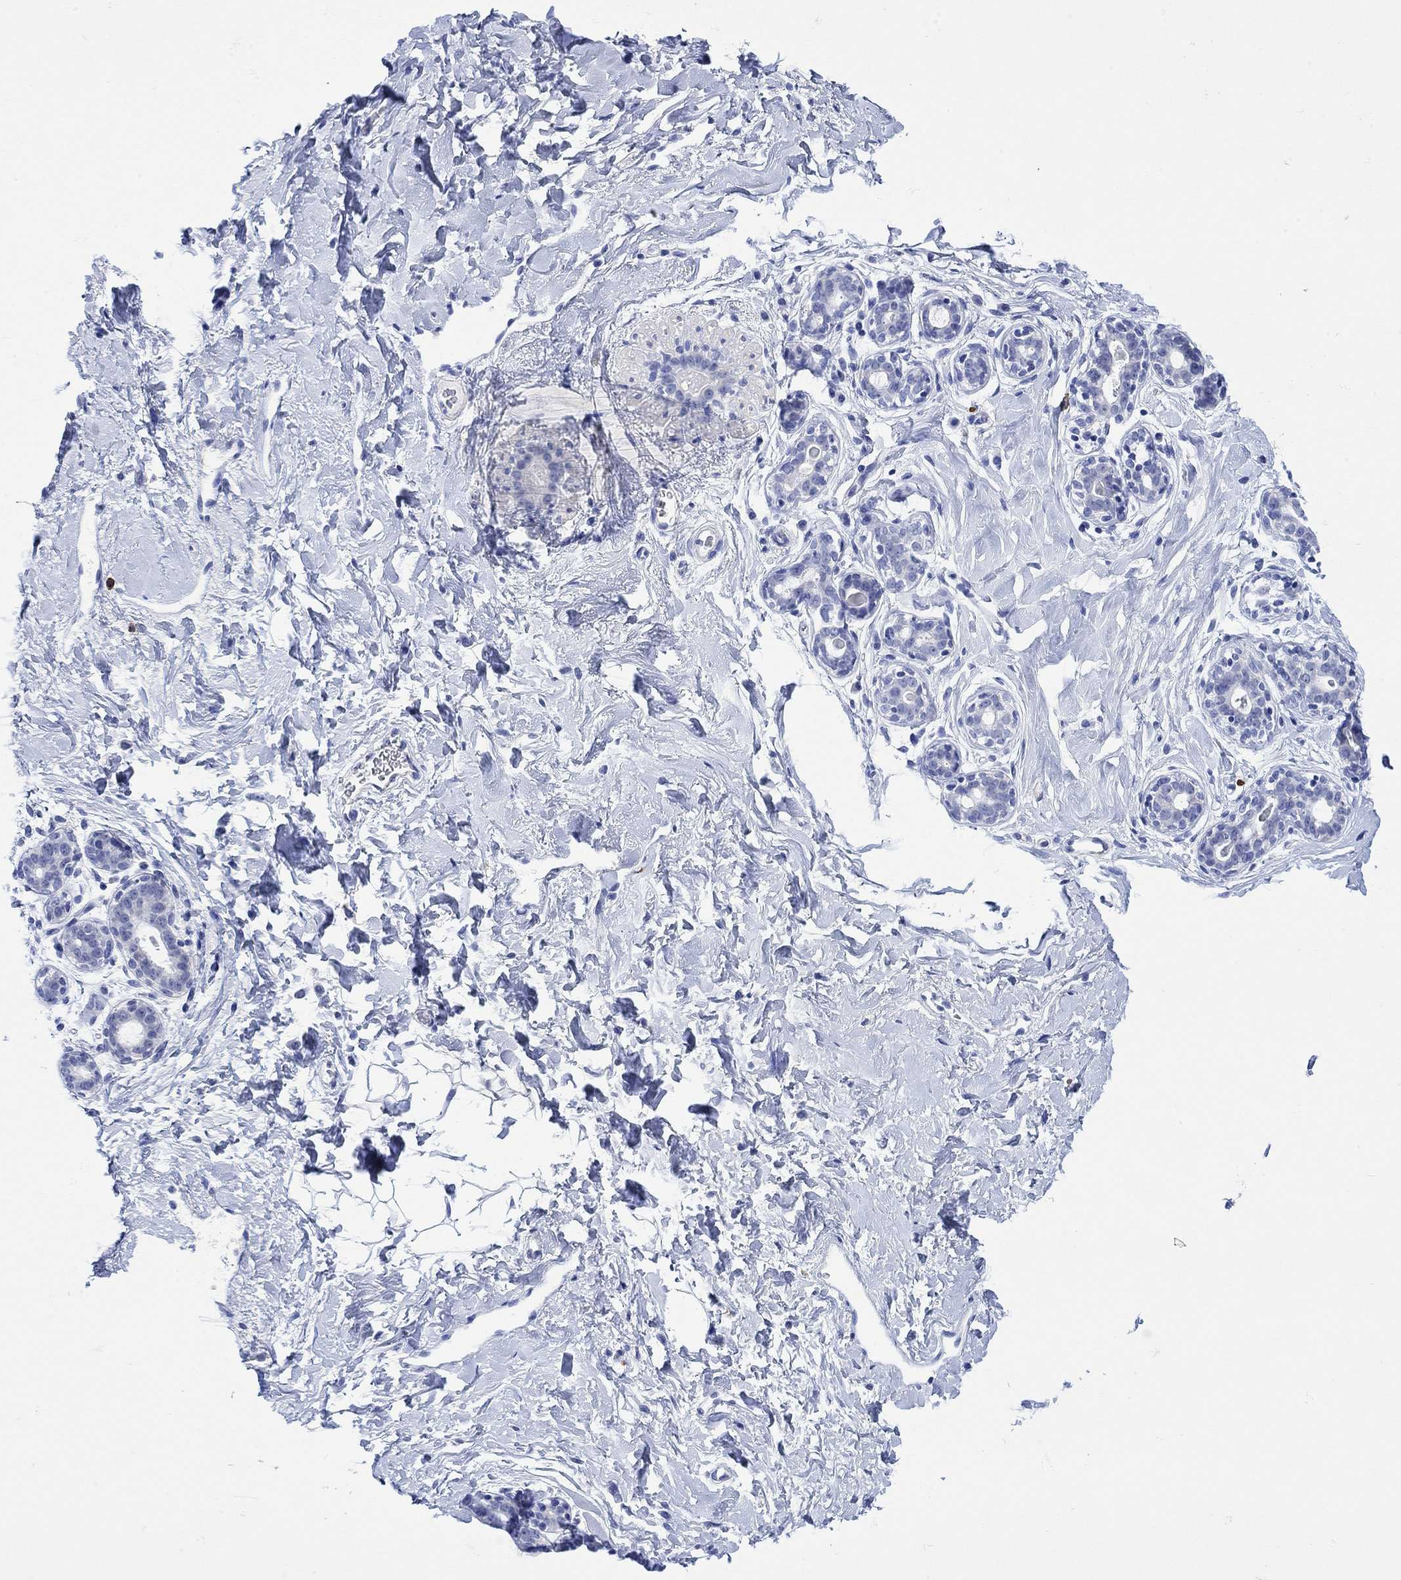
{"staining": {"intensity": "negative", "quantity": "none", "location": "none"}, "tissue": "breast", "cell_type": "Adipocytes", "image_type": "normal", "snomed": [{"axis": "morphology", "description": "Normal tissue, NOS"}, {"axis": "topography", "description": "Breast"}], "caption": "A high-resolution histopathology image shows IHC staining of normal breast, which reveals no significant positivity in adipocytes. (DAB IHC visualized using brightfield microscopy, high magnification).", "gene": "LINGO3", "patient": {"sex": "female", "age": 43}}